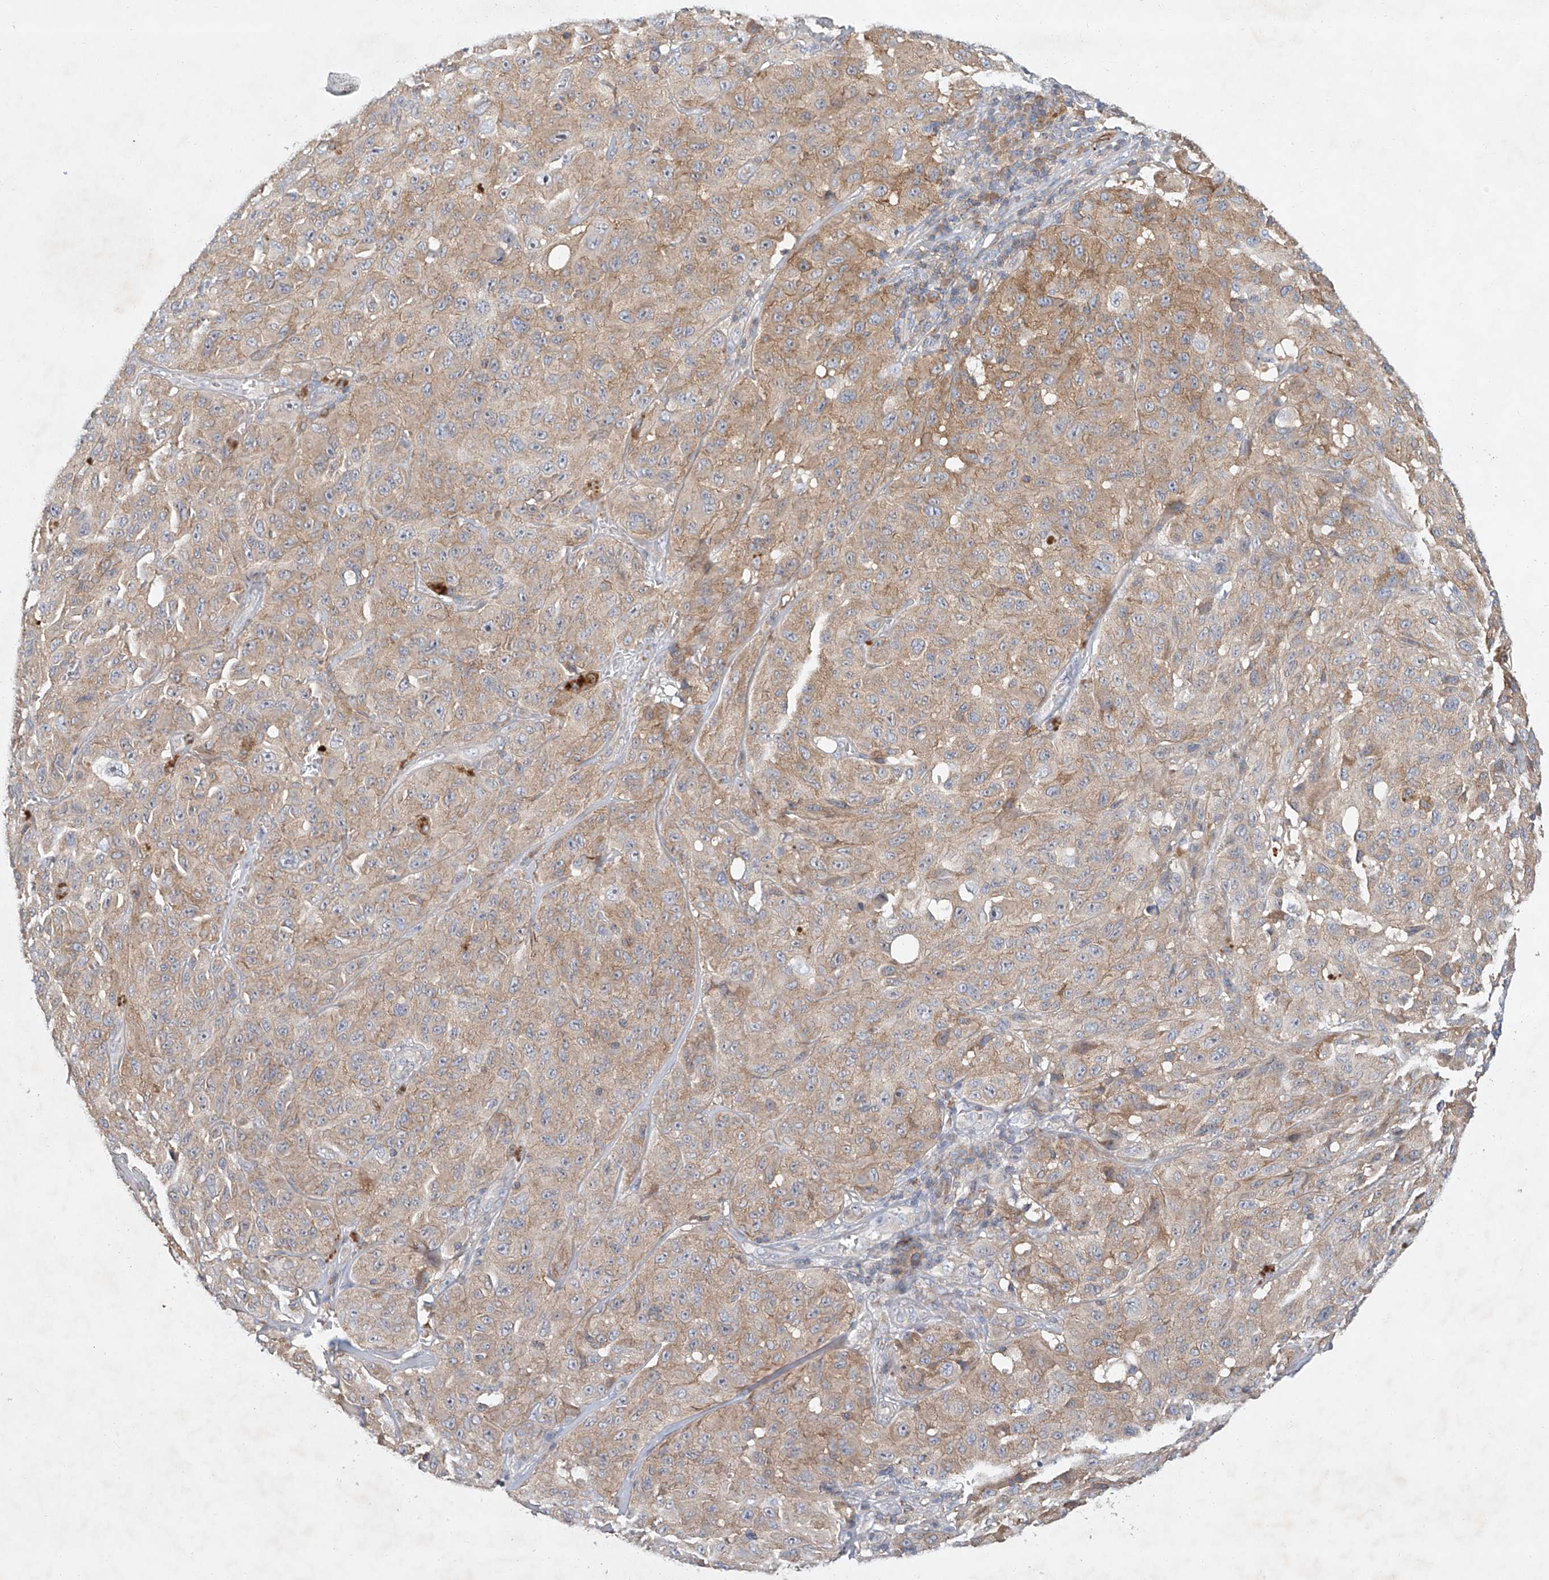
{"staining": {"intensity": "moderate", "quantity": "25%-75%", "location": "cytoplasmic/membranous"}, "tissue": "melanoma", "cell_type": "Tumor cells", "image_type": "cancer", "snomed": [{"axis": "morphology", "description": "Malignant melanoma, NOS"}, {"axis": "topography", "description": "Skin"}], "caption": "The histopathology image displays a brown stain indicating the presence of a protein in the cytoplasmic/membranous of tumor cells in malignant melanoma. The staining was performed using DAB to visualize the protein expression in brown, while the nuclei were stained in blue with hematoxylin (Magnification: 20x).", "gene": "CARMIL1", "patient": {"sex": "male", "age": 66}}